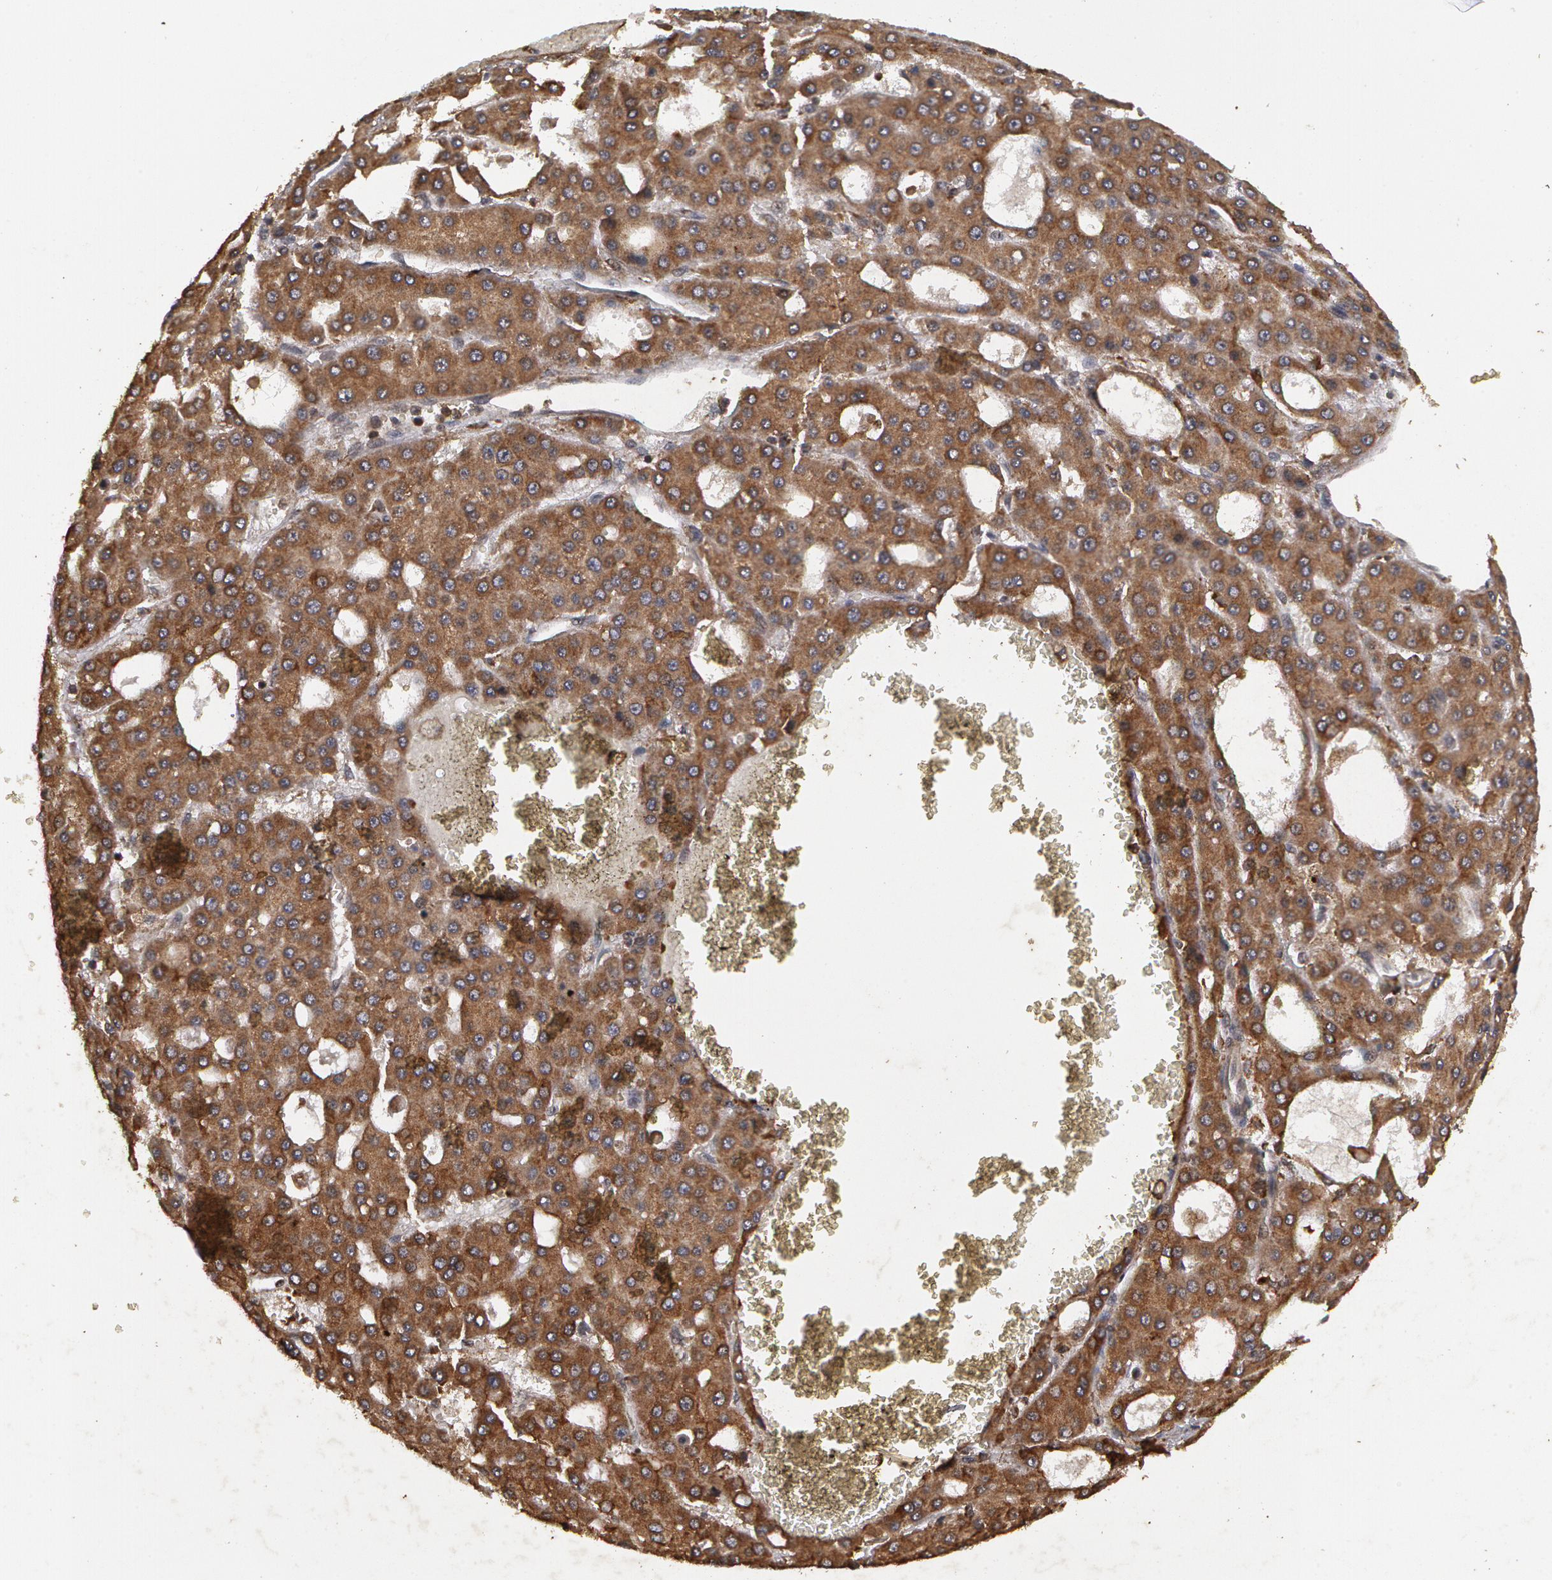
{"staining": {"intensity": "moderate", "quantity": ">75%", "location": "cytoplasmic/membranous"}, "tissue": "liver cancer", "cell_type": "Tumor cells", "image_type": "cancer", "snomed": [{"axis": "morphology", "description": "Carcinoma, Hepatocellular, NOS"}, {"axis": "topography", "description": "Liver"}], "caption": "Liver cancer stained with a brown dye demonstrates moderate cytoplasmic/membranous positive staining in about >75% of tumor cells.", "gene": "CALR", "patient": {"sex": "male", "age": 47}}